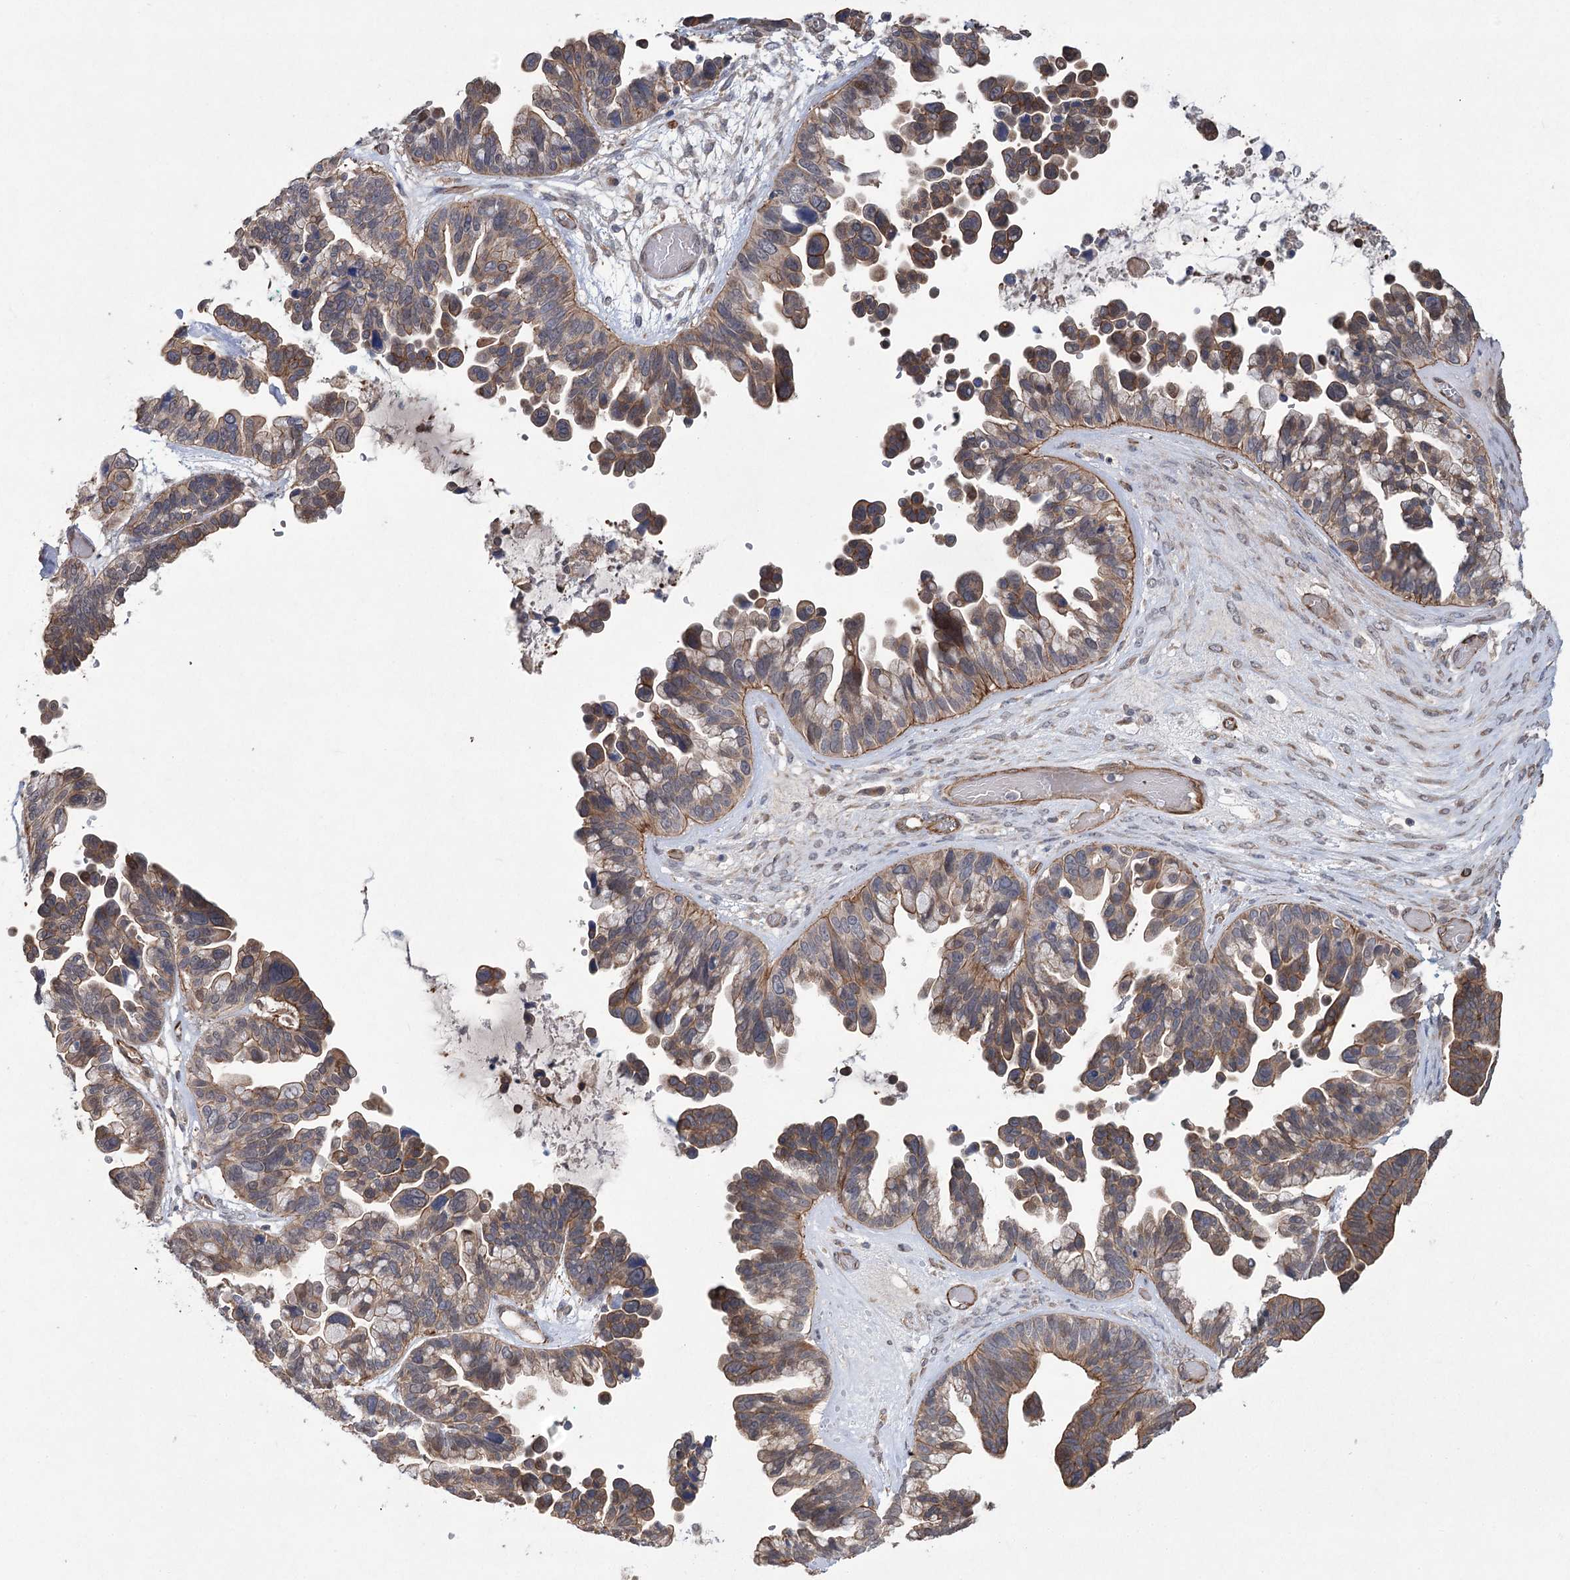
{"staining": {"intensity": "moderate", "quantity": ">75%", "location": "cytoplasmic/membranous"}, "tissue": "ovarian cancer", "cell_type": "Tumor cells", "image_type": "cancer", "snomed": [{"axis": "morphology", "description": "Cystadenocarcinoma, serous, NOS"}, {"axis": "topography", "description": "Ovary"}], "caption": "The image shows immunohistochemical staining of ovarian cancer. There is moderate cytoplasmic/membranous positivity is seen in about >75% of tumor cells. The staining was performed using DAB (3,3'-diaminobenzidine), with brown indicating positive protein expression. Nuclei are stained blue with hematoxylin.", "gene": "RWDD4", "patient": {"sex": "female", "age": 56}}